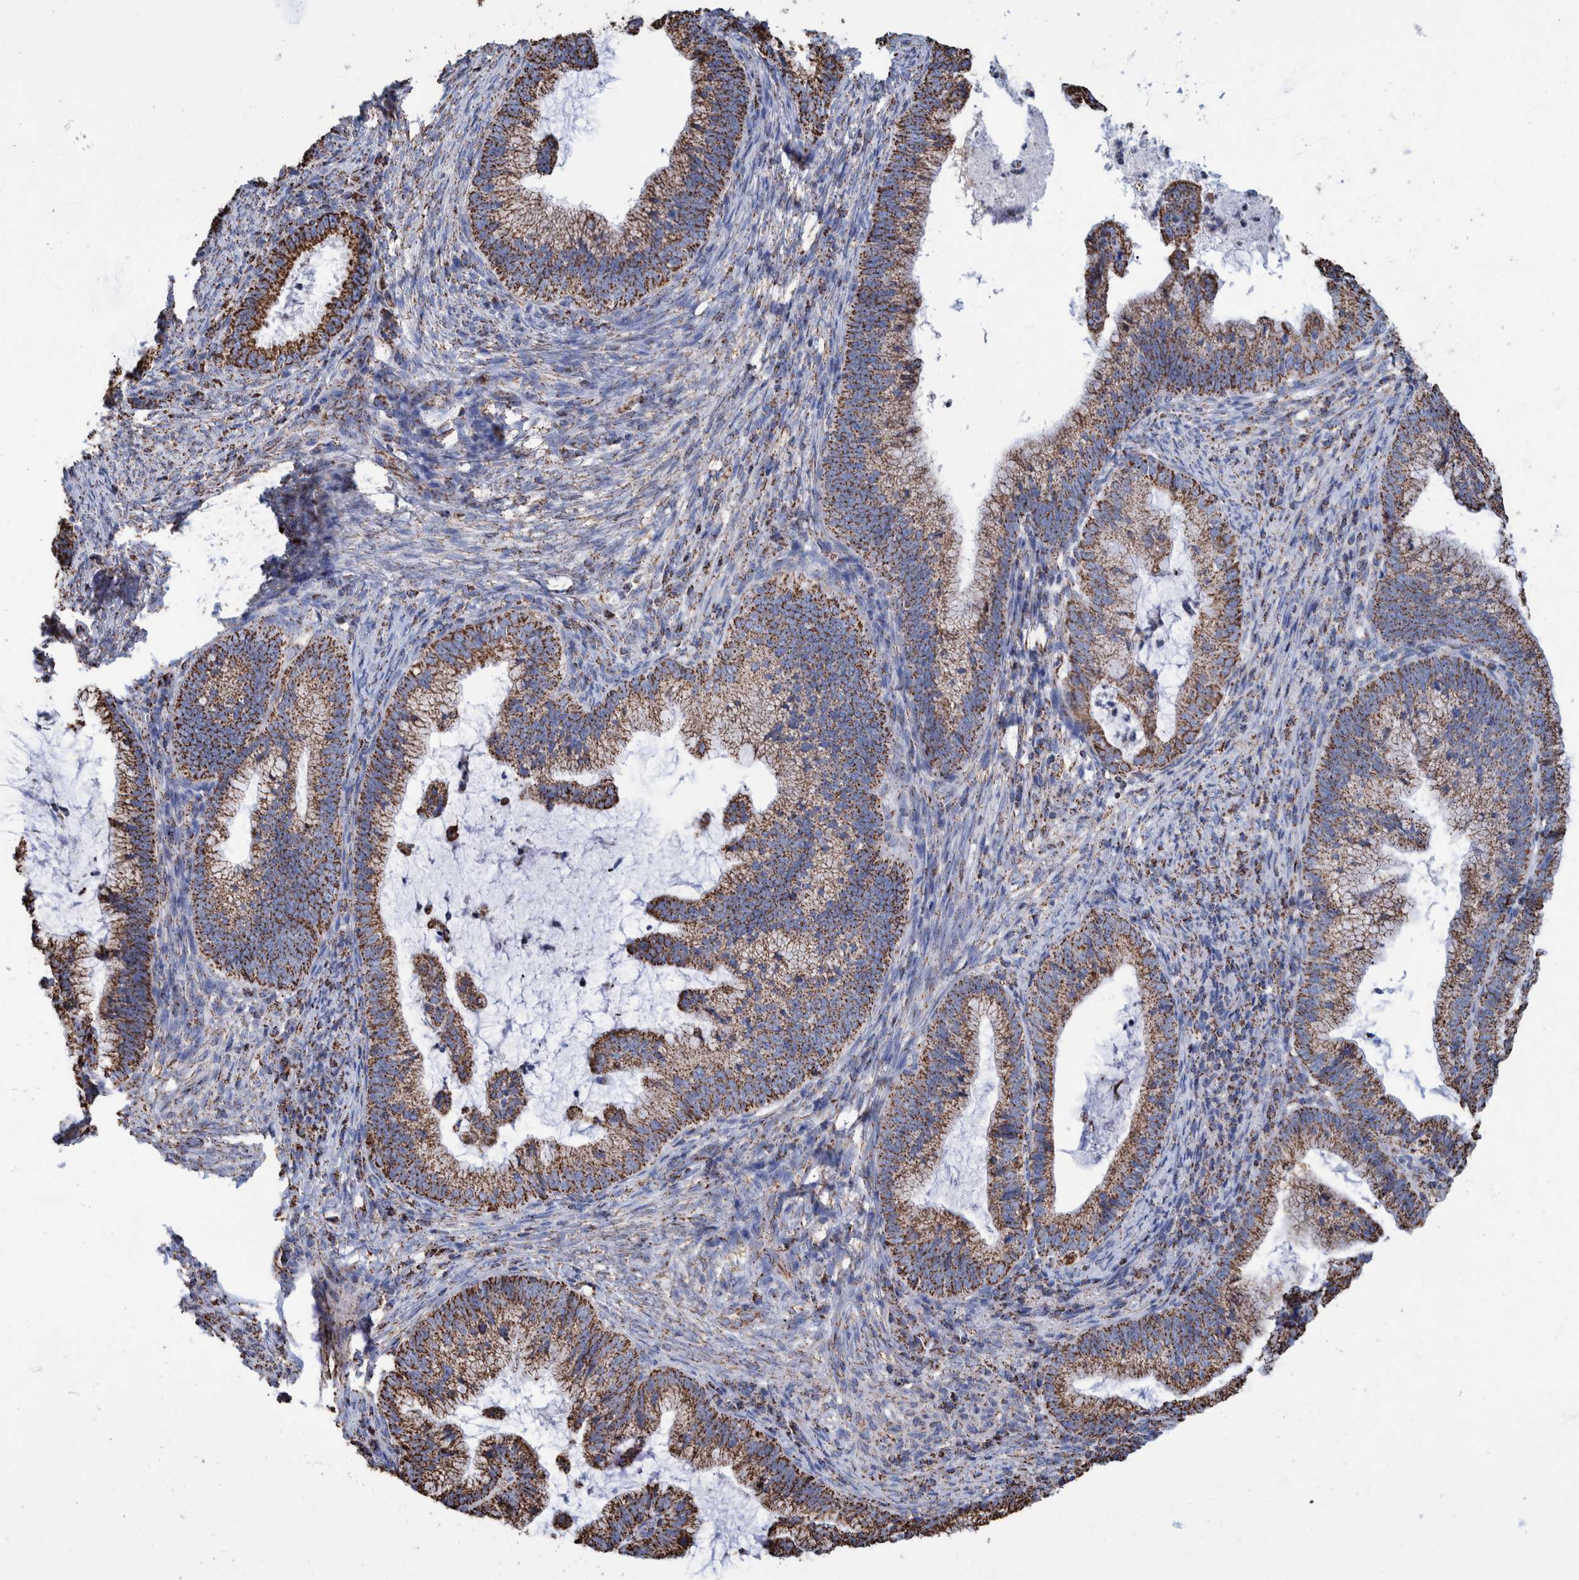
{"staining": {"intensity": "strong", "quantity": ">75%", "location": "cytoplasmic/membranous"}, "tissue": "cervical cancer", "cell_type": "Tumor cells", "image_type": "cancer", "snomed": [{"axis": "morphology", "description": "Adenocarcinoma, NOS"}, {"axis": "topography", "description": "Cervix"}], "caption": "Immunohistochemical staining of cervical cancer (adenocarcinoma) displays strong cytoplasmic/membranous protein expression in approximately >75% of tumor cells.", "gene": "VPS26C", "patient": {"sex": "female", "age": 36}}